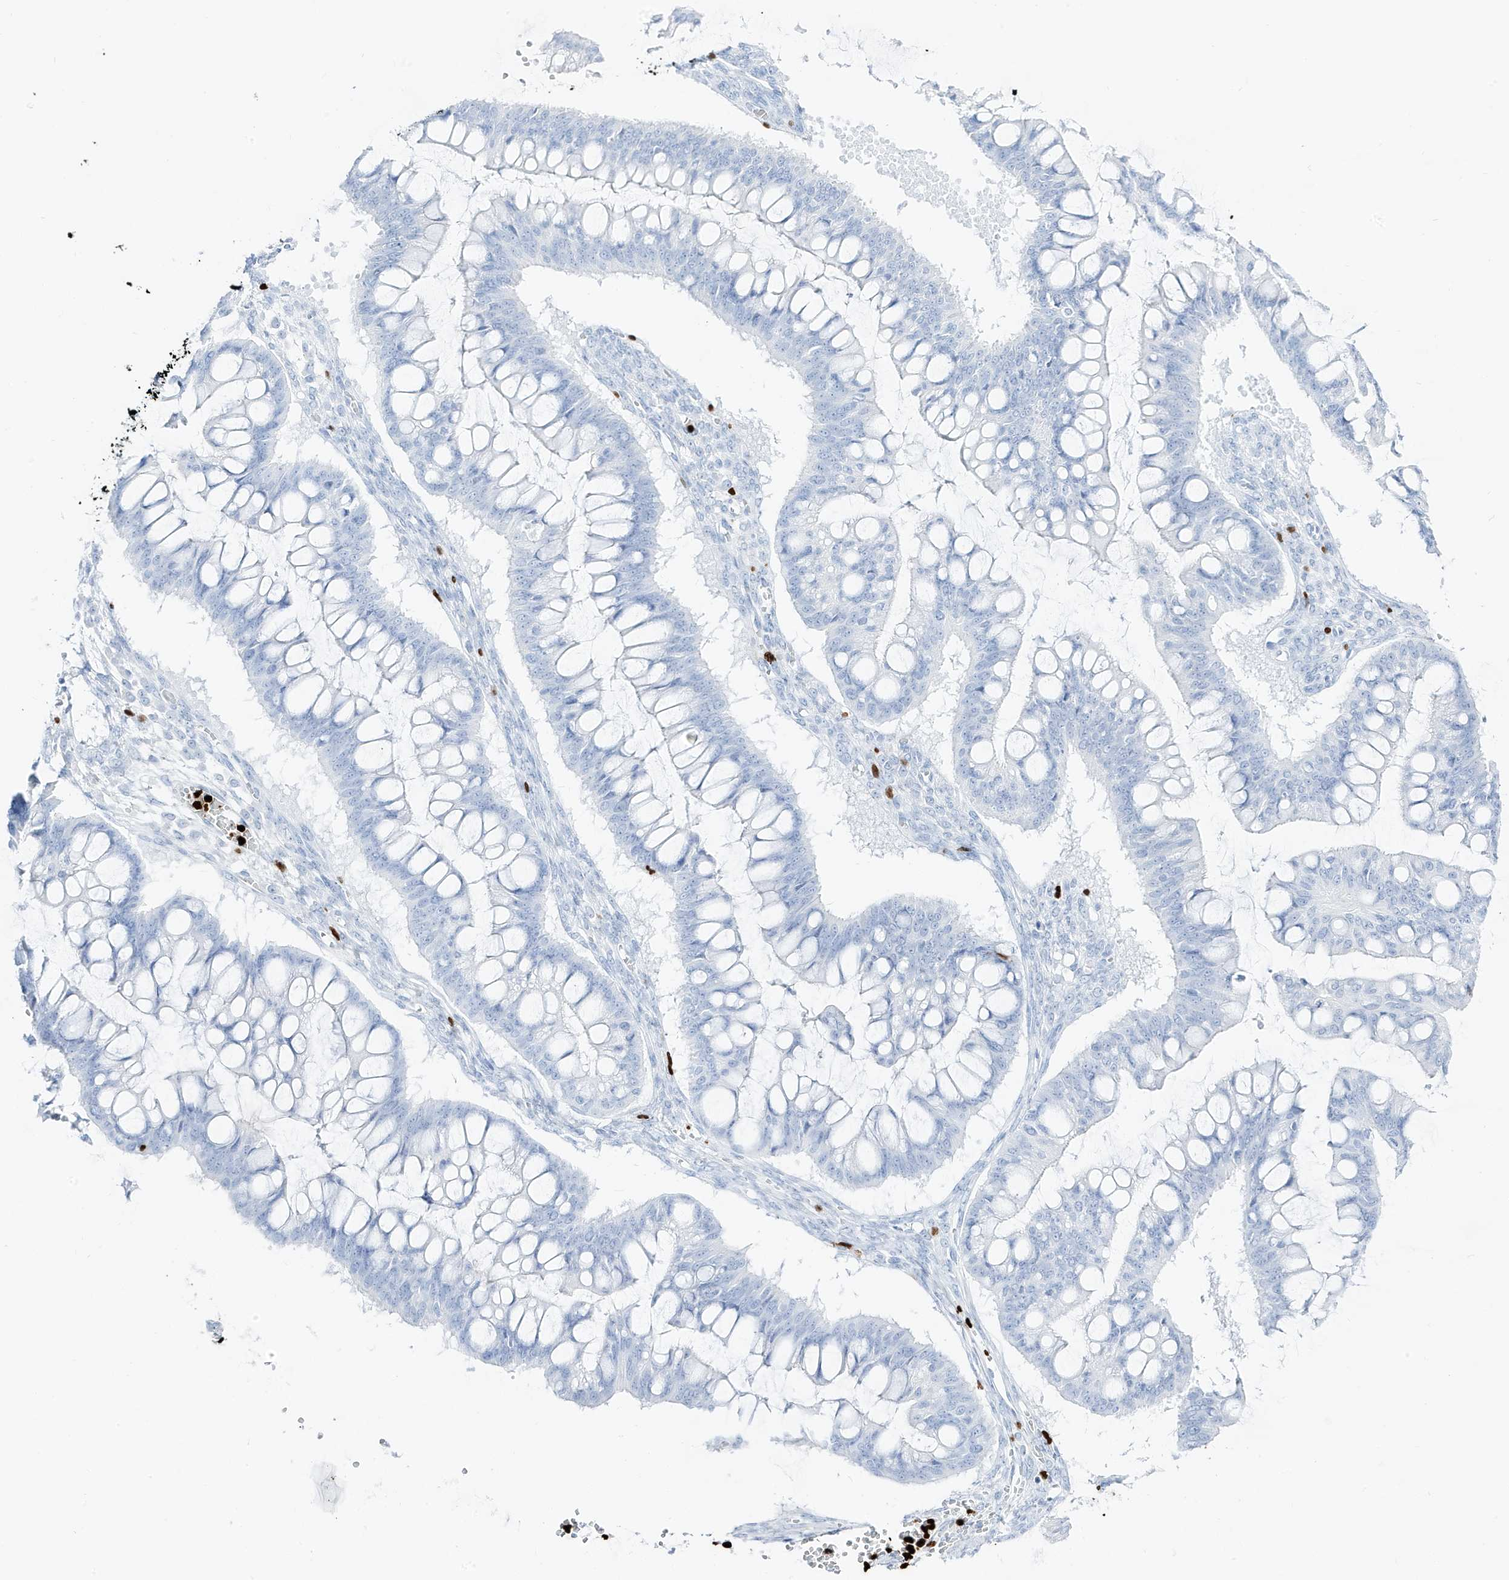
{"staining": {"intensity": "negative", "quantity": "none", "location": "none"}, "tissue": "ovarian cancer", "cell_type": "Tumor cells", "image_type": "cancer", "snomed": [{"axis": "morphology", "description": "Cystadenocarcinoma, mucinous, NOS"}, {"axis": "topography", "description": "Ovary"}], "caption": "This is a micrograph of immunohistochemistry staining of ovarian mucinous cystadenocarcinoma, which shows no staining in tumor cells.", "gene": "MNDA", "patient": {"sex": "female", "age": 73}}